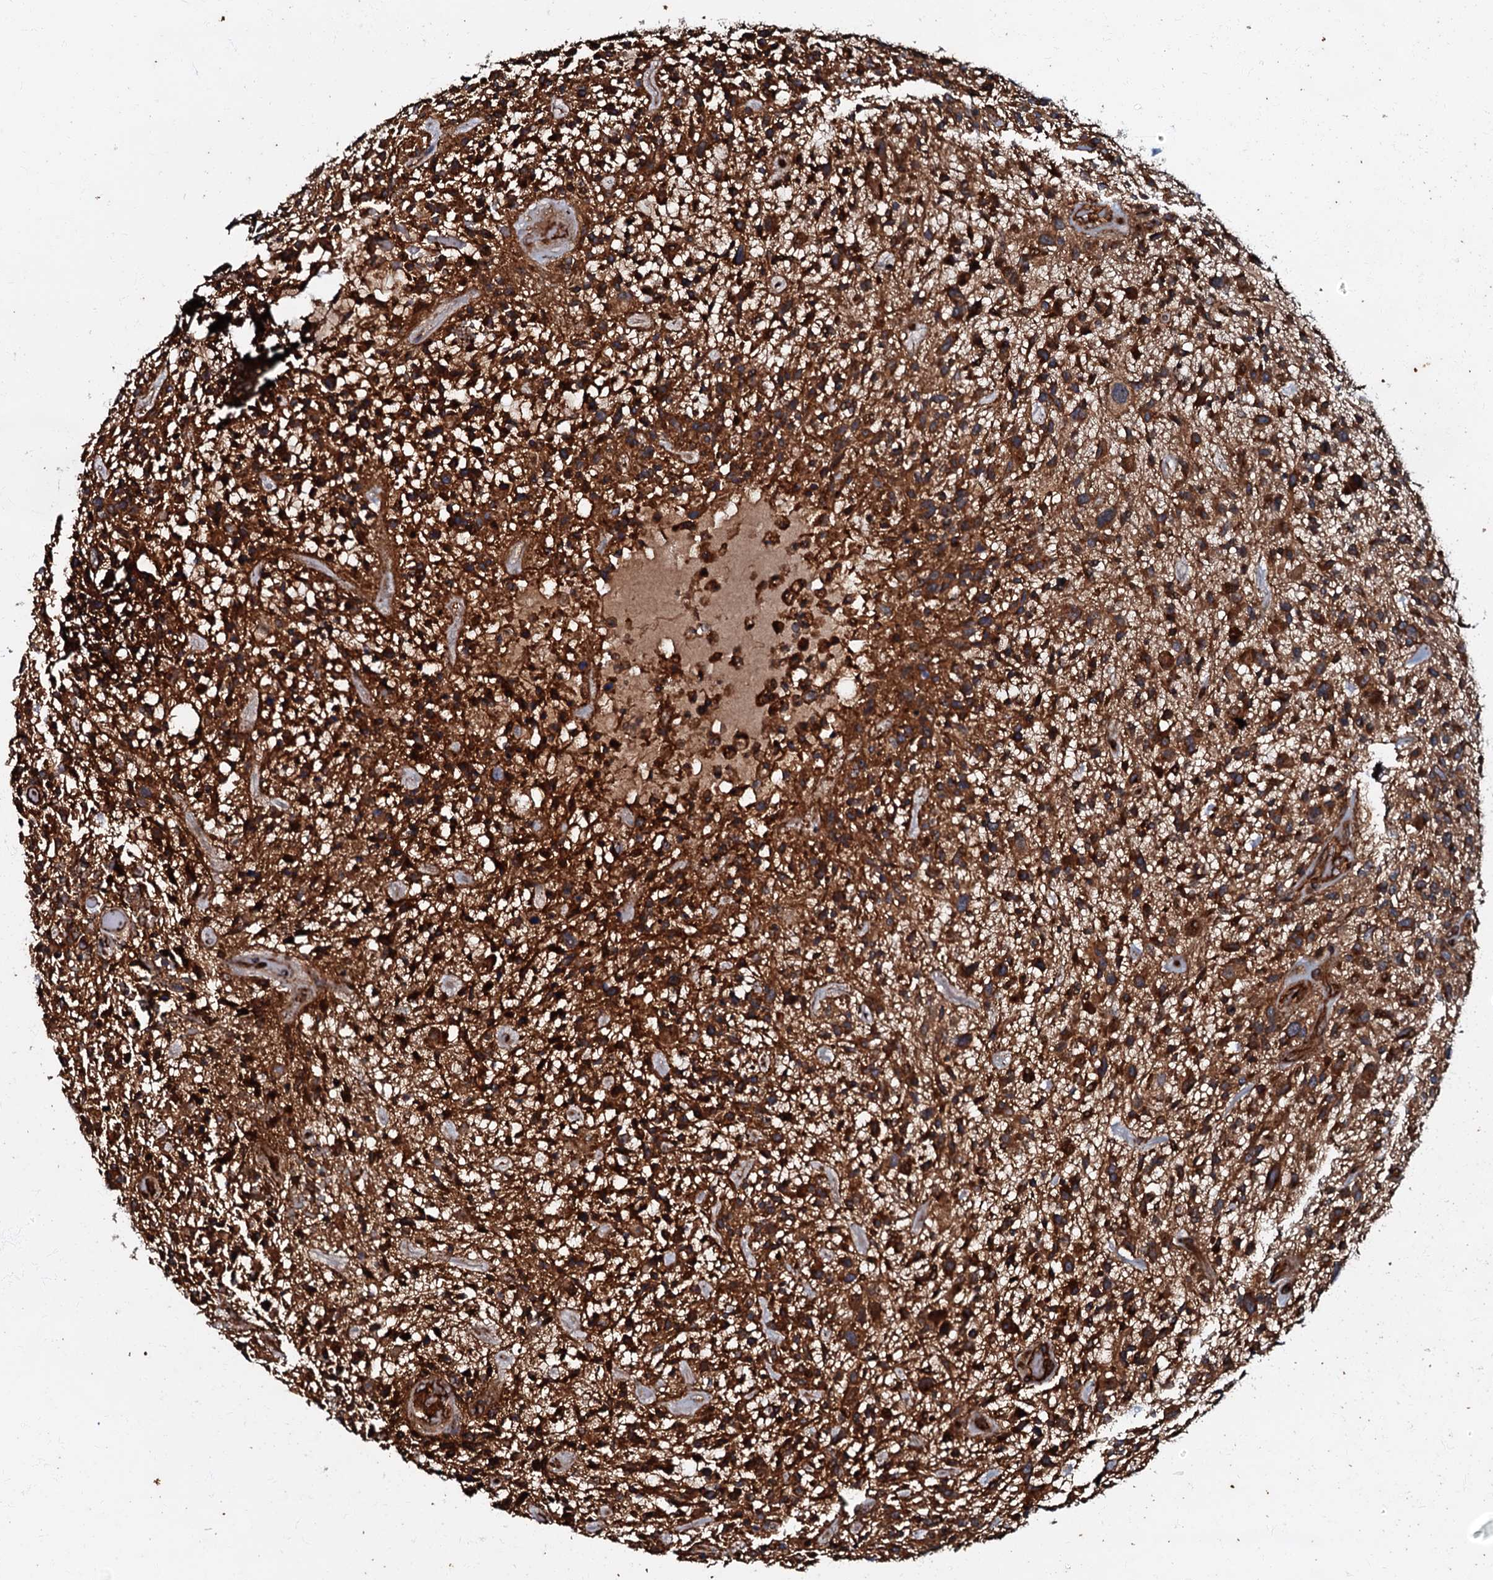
{"staining": {"intensity": "strong", "quantity": ">75%", "location": "cytoplasmic/membranous"}, "tissue": "glioma", "cell_type": "Tumor cells", "image_type": "cancer", "snomed": [{"axis": "morphology", "description": "Glioma, malignant, High grade"}, {"axis": "topography", "description": "Brain"}], "caption": "Protein positivity by IHC demonstrates strong cytoplasmic/membranous staining in approximately >75% of tumor cells in glioma.", "gene": "BLOC1S6", "patient": {"sex": "male", "age": 47}}